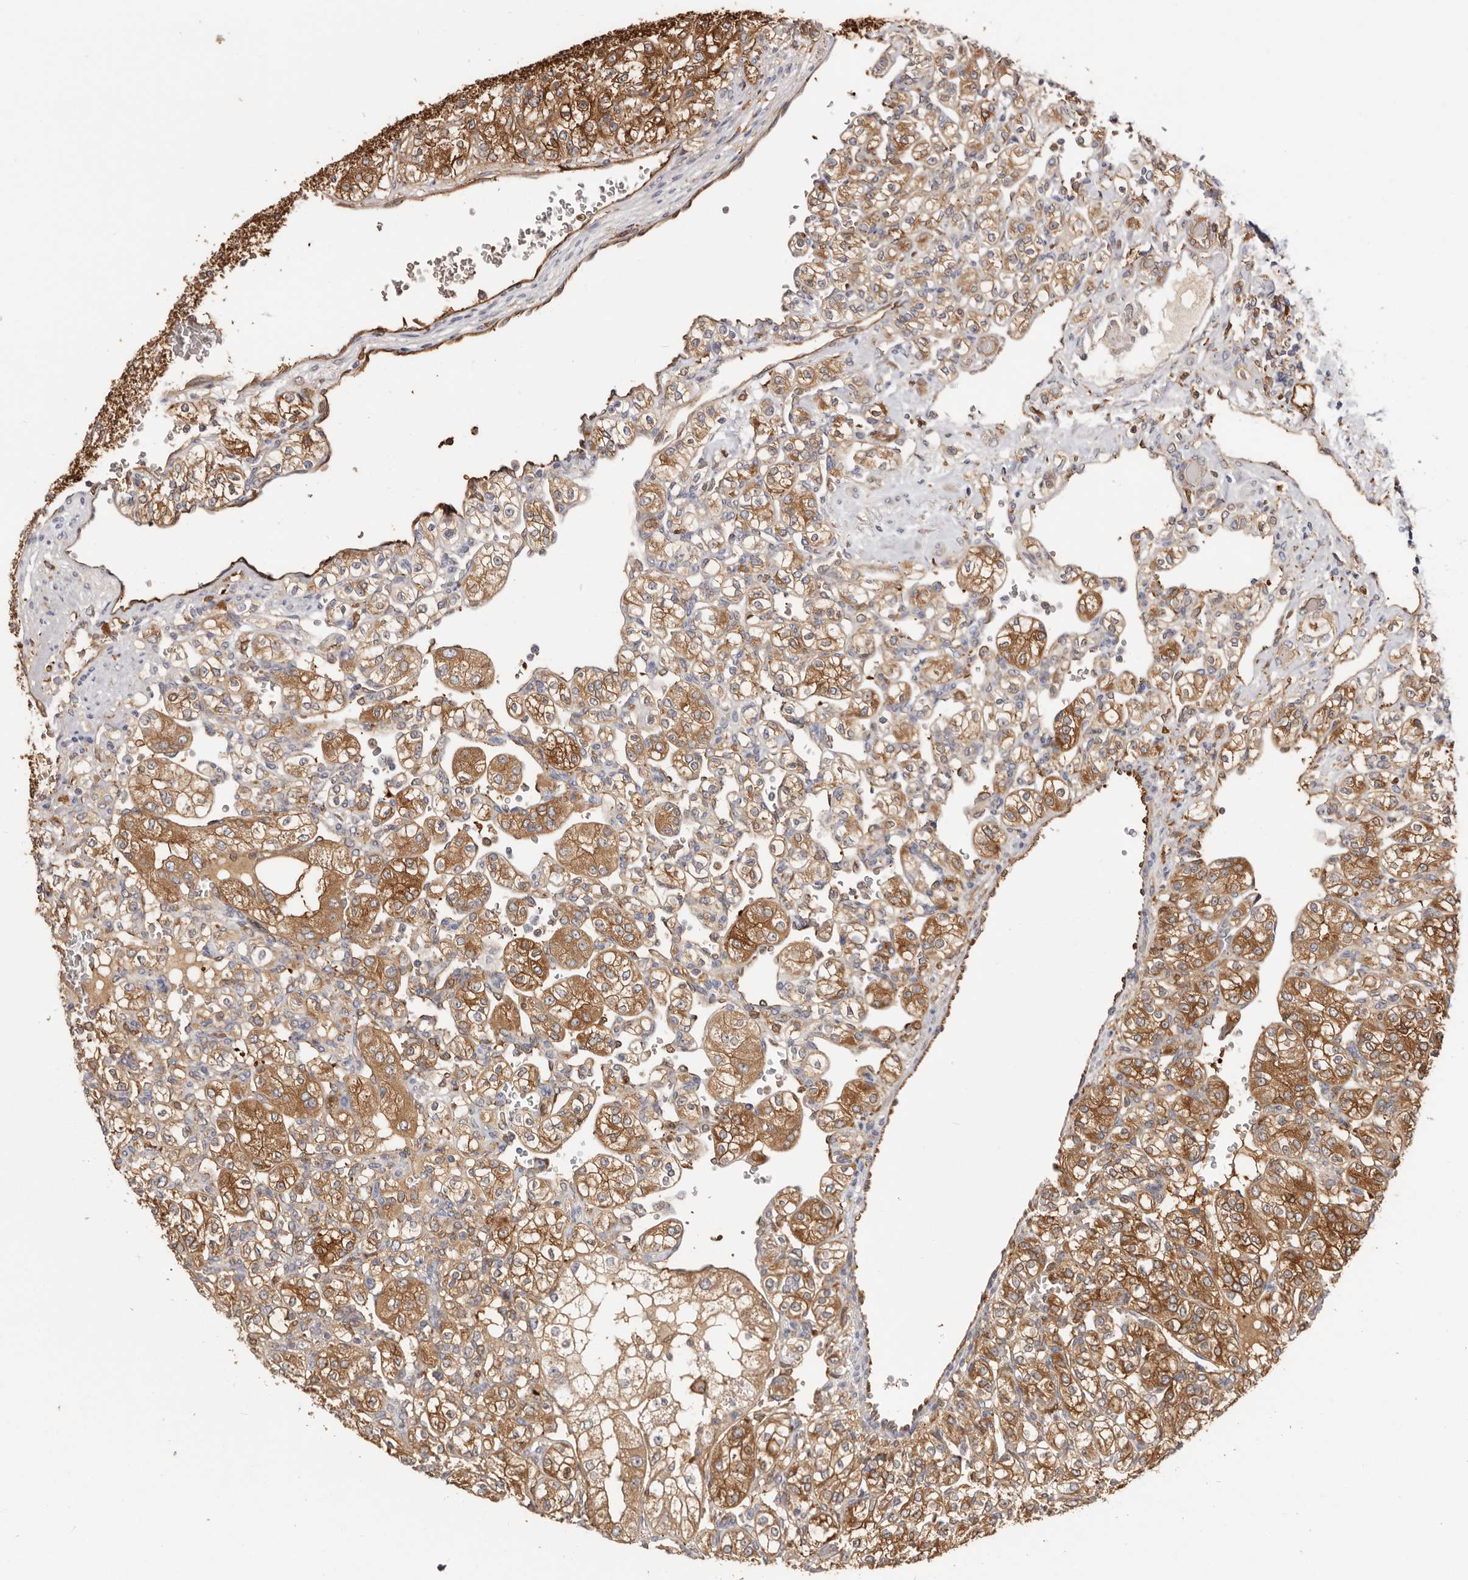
{"staining": {"intensity": "strong", "quantity": ">75%", "location": "cytoplasmic/membranous"}, "tissue": "renal cancer", "cell_type": "Tumor cells", "image_type": "cancer", "snomed": [{"axis": "morphology", "description": "Adenocarcinoma, NOS"}, {"axis": "topography", "description": "Kidney"}], "caption": "High-magnification brightfield microscopy of renal adenocarcinoma stained with DAB (brown) and counterstained with hematoxylin (blue). tumor cells exhibit strong cytoplasmic/membranous positivity is appreciated in approximately>75% of cells.", "gene": "LAP3", "patient": {"sex": "male", "age": 77}}